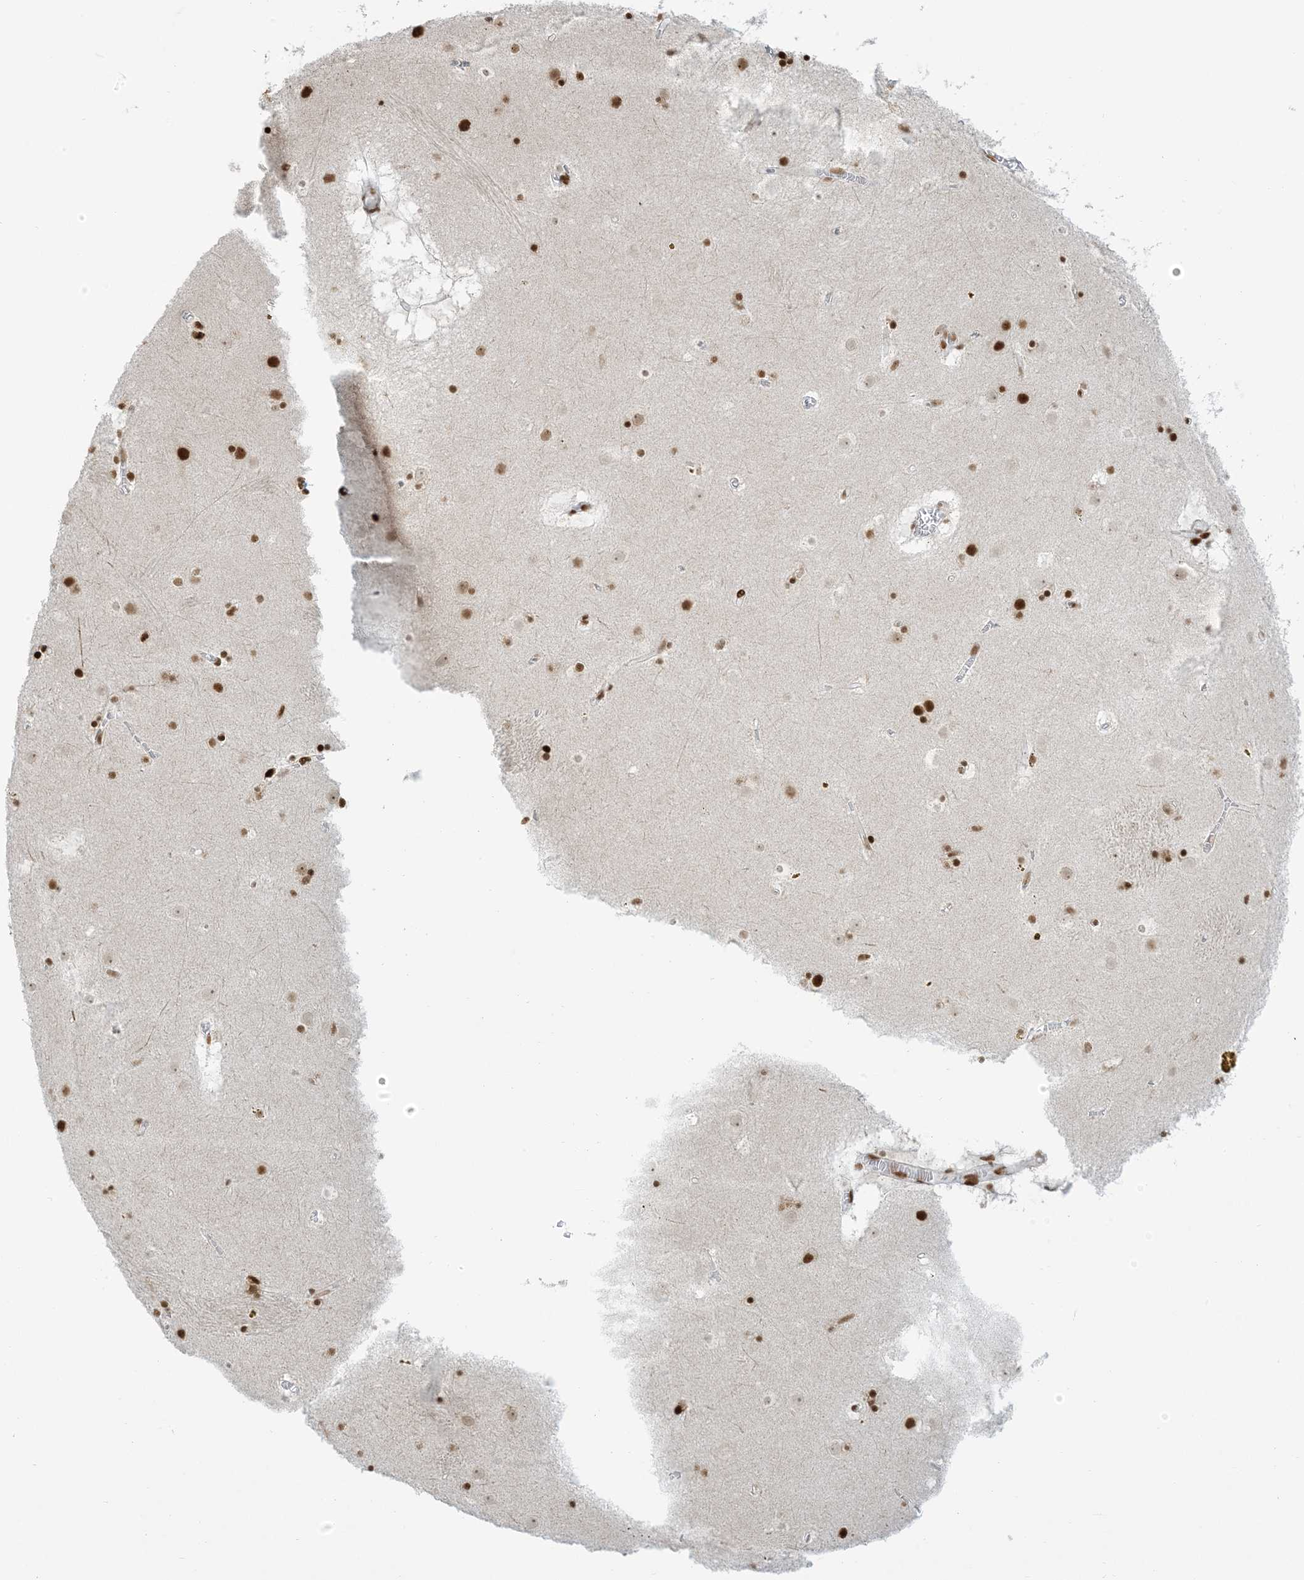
{"staining": {"intensity": "strong", "quantity": "25%-75%", "location": "nuclear"}, "tissue": "caudate", "cell_type": "Glial cells", "image_type": "normal", "snomed": [{"axis": "morphology", "description": "Normal tissue, NOS"}, {"axis": "topography", "description": "Lateral ventricle wall"}], "caption": "Immunohistochemical staining of benign human caudate demonstrates high levels of strong nuclear staining in approximately 25%-75% of glial cells.", "gene": "STAG1", "patient": {"sex": "male", "age": 70}}